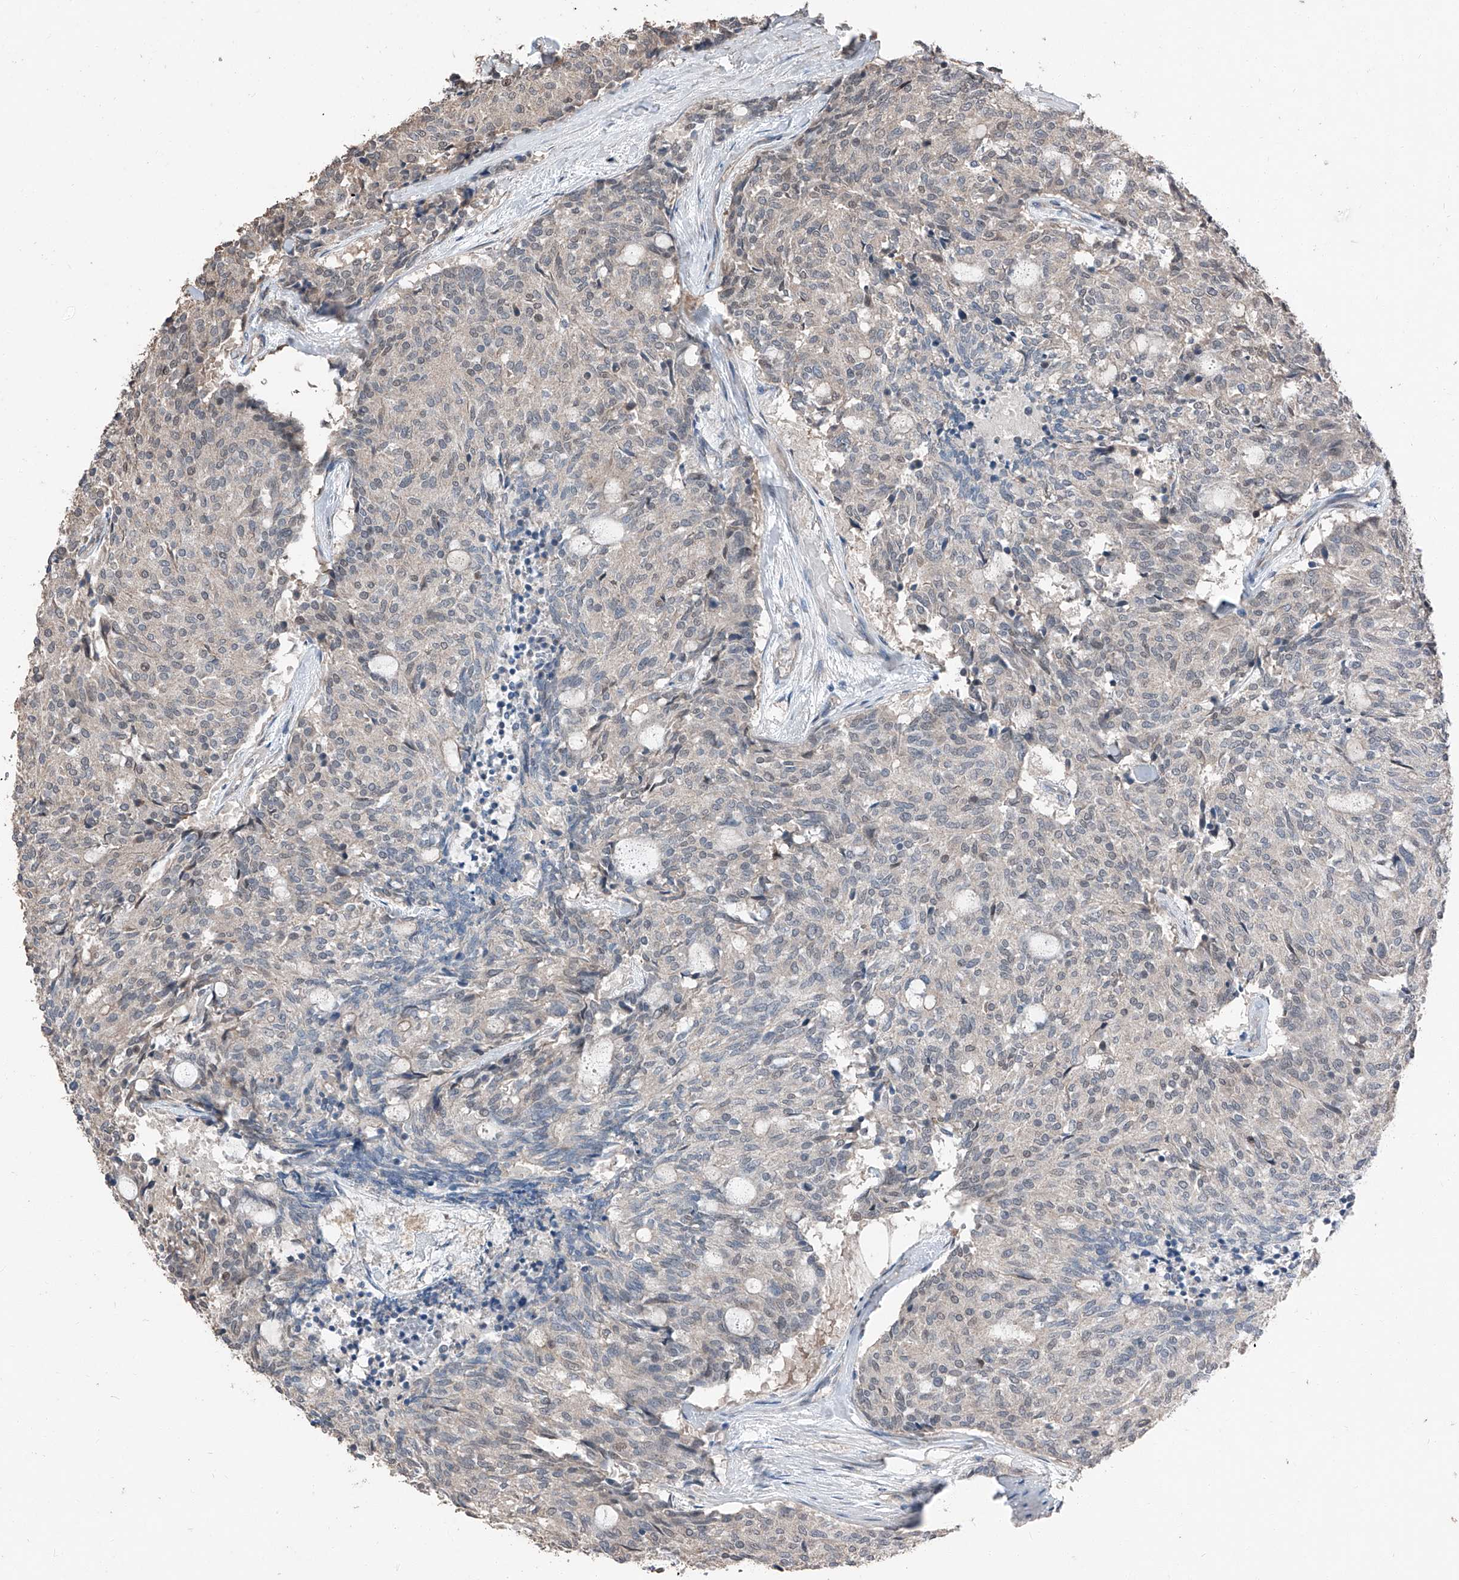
{"staining": {"intensity": "negative", "quantity": "none", "location": "none"}, "tissue": "carcinoid", "cell_type": "Tumor cells", "image_type": "cancer", "snomed": [{"axis": "morphology", "description": "Carcinoid, malignant, NOS"}, {"axis": "topography", "description": "Pancreas"}], "caption": "Protein analysis of carcinoid demonstrates no significant positivity in tumor cells.", "gene": "MAMLD1", "patient": {"sex": "female", "age": 54}}